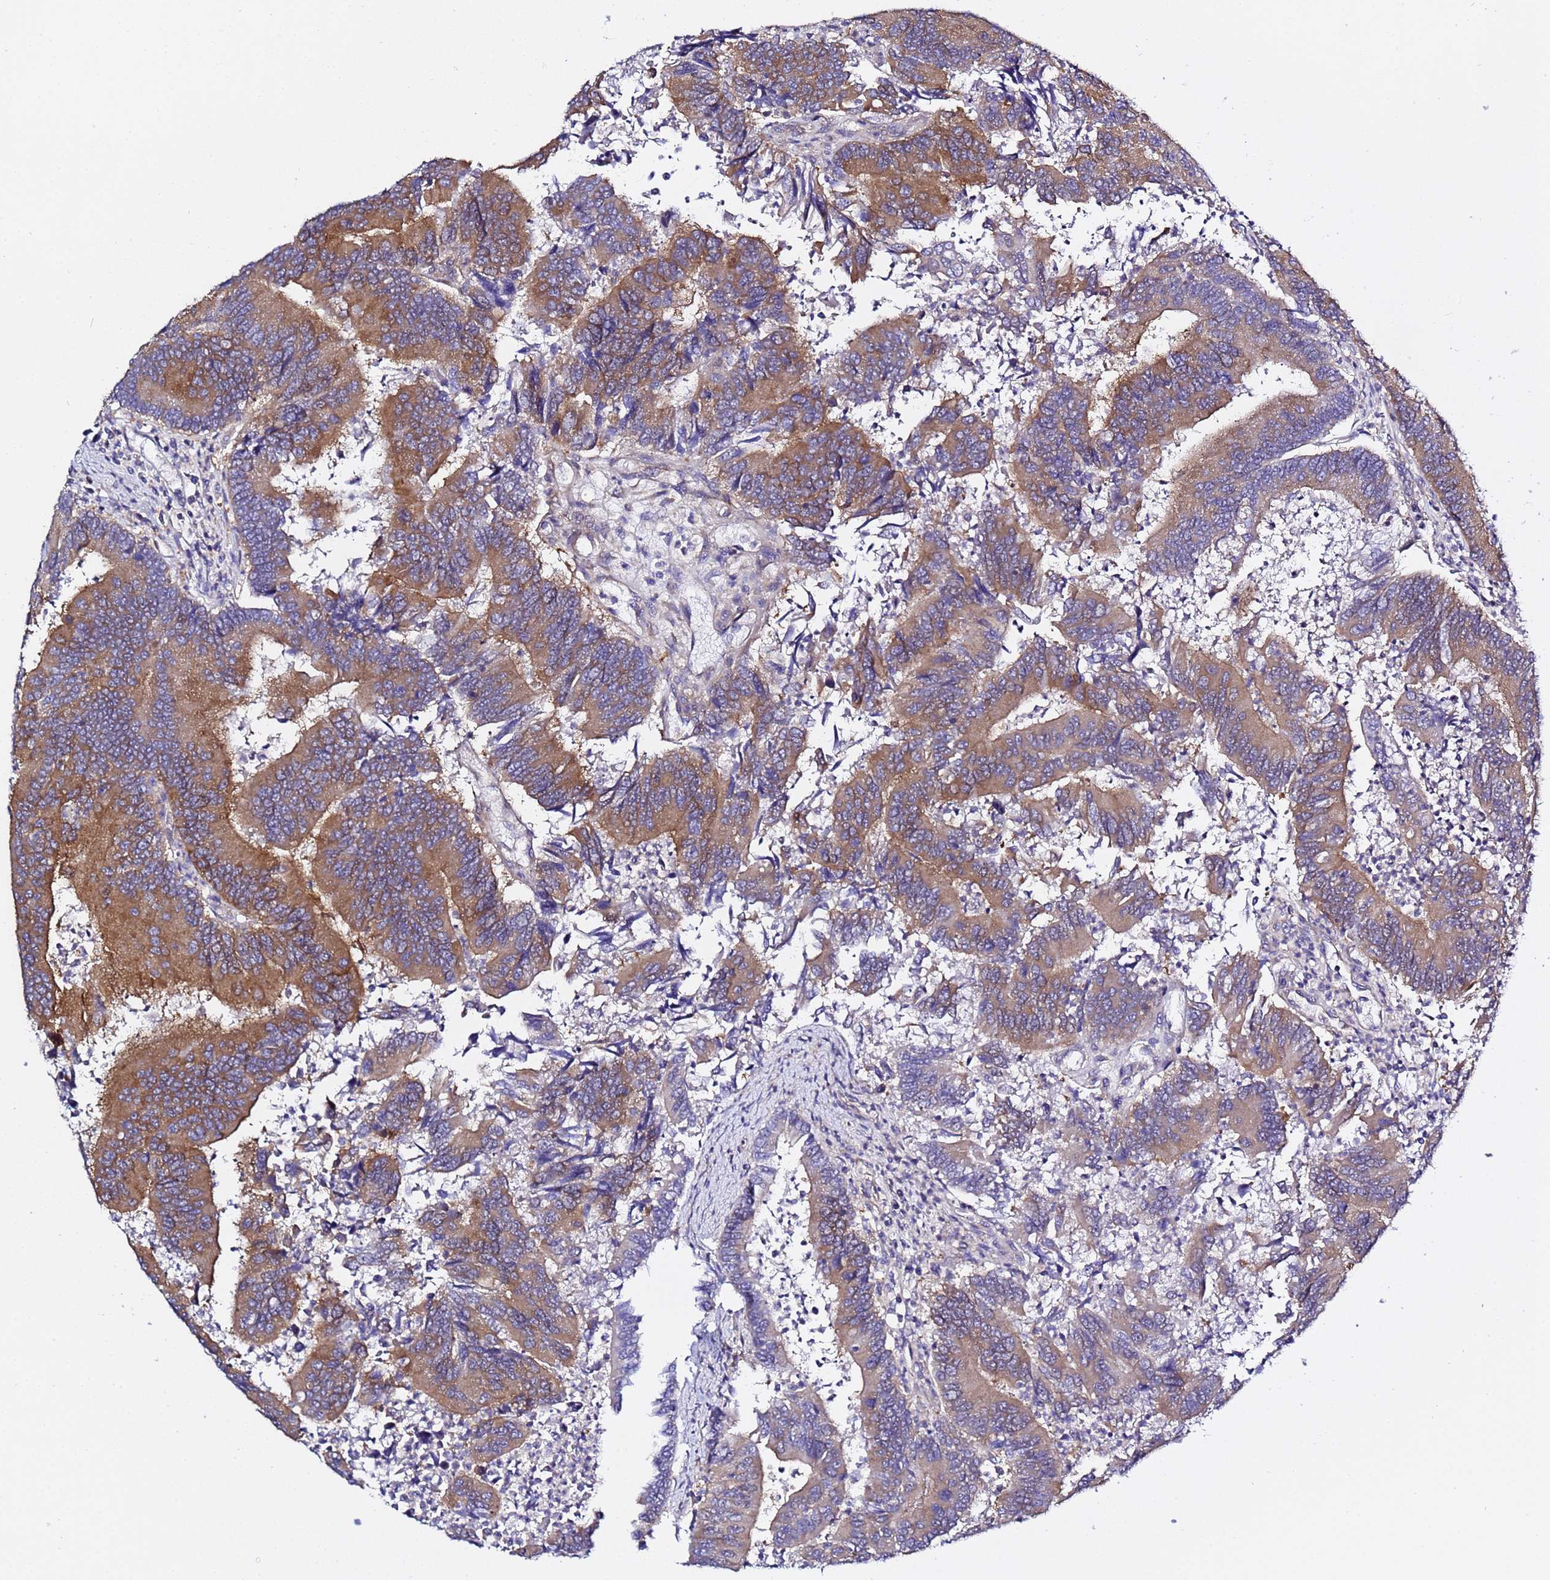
{"staining": {"intensity": "moderate", "quantity": ">75%", "location": "cytoplasmic/membranous"}, "tissue": "colorectal cancer", "cell_type": "Tumor cells", "image_type": "cancer", "snomed": [{"axis": "morphology", "description": "Adenocarcinoma, NOS"}, {"axis": "topography", "description": "Colon"}], "caption": "Human adenocarcinoma (colorectal) stained for a protein (brown) reveals moderate cytoplasmic/membranous positive staining in approximately >75% of tumor cells.", "gene": "LENG1", "patient": {"sex": "female", "age": 67}}